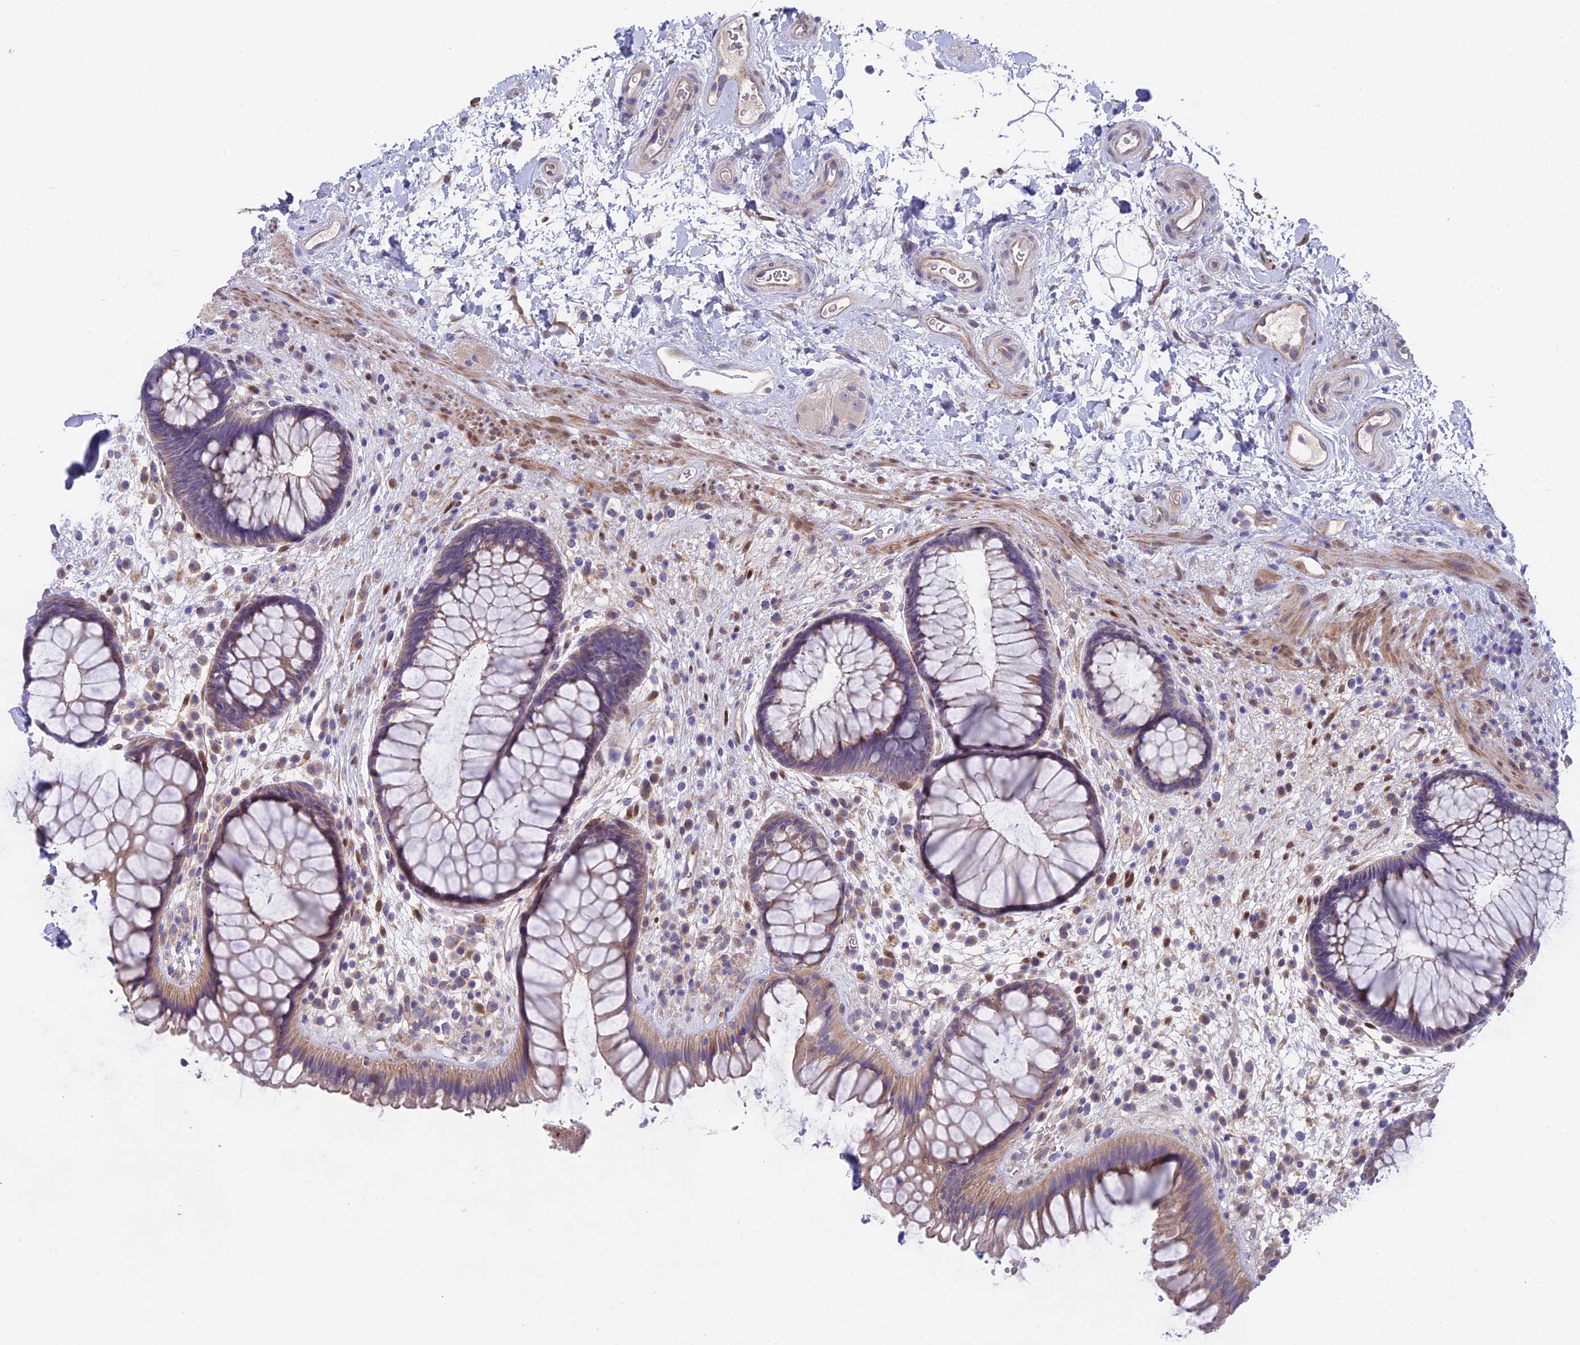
{"staining": {"intensity": "weak", "quantity": "25%-75%", "location": "cytoplasmic/membranous"}, "tissue": "rectum", "cell_type": "Glandular cells", "image_type": "normal", "snomed": [{"axis": "morphology", "description": "Normal tissue, NOS"}, {"axis": "topography", "description": "Rectum"}], "caption": "Weak cytoplasmic/membranous expression for a protein is seen in about 25%-75% of glandular cells of benign rectum using immunohistochemistry.", "gene": "FAM168B", "patient": {"sex": "male", "age": 51}}